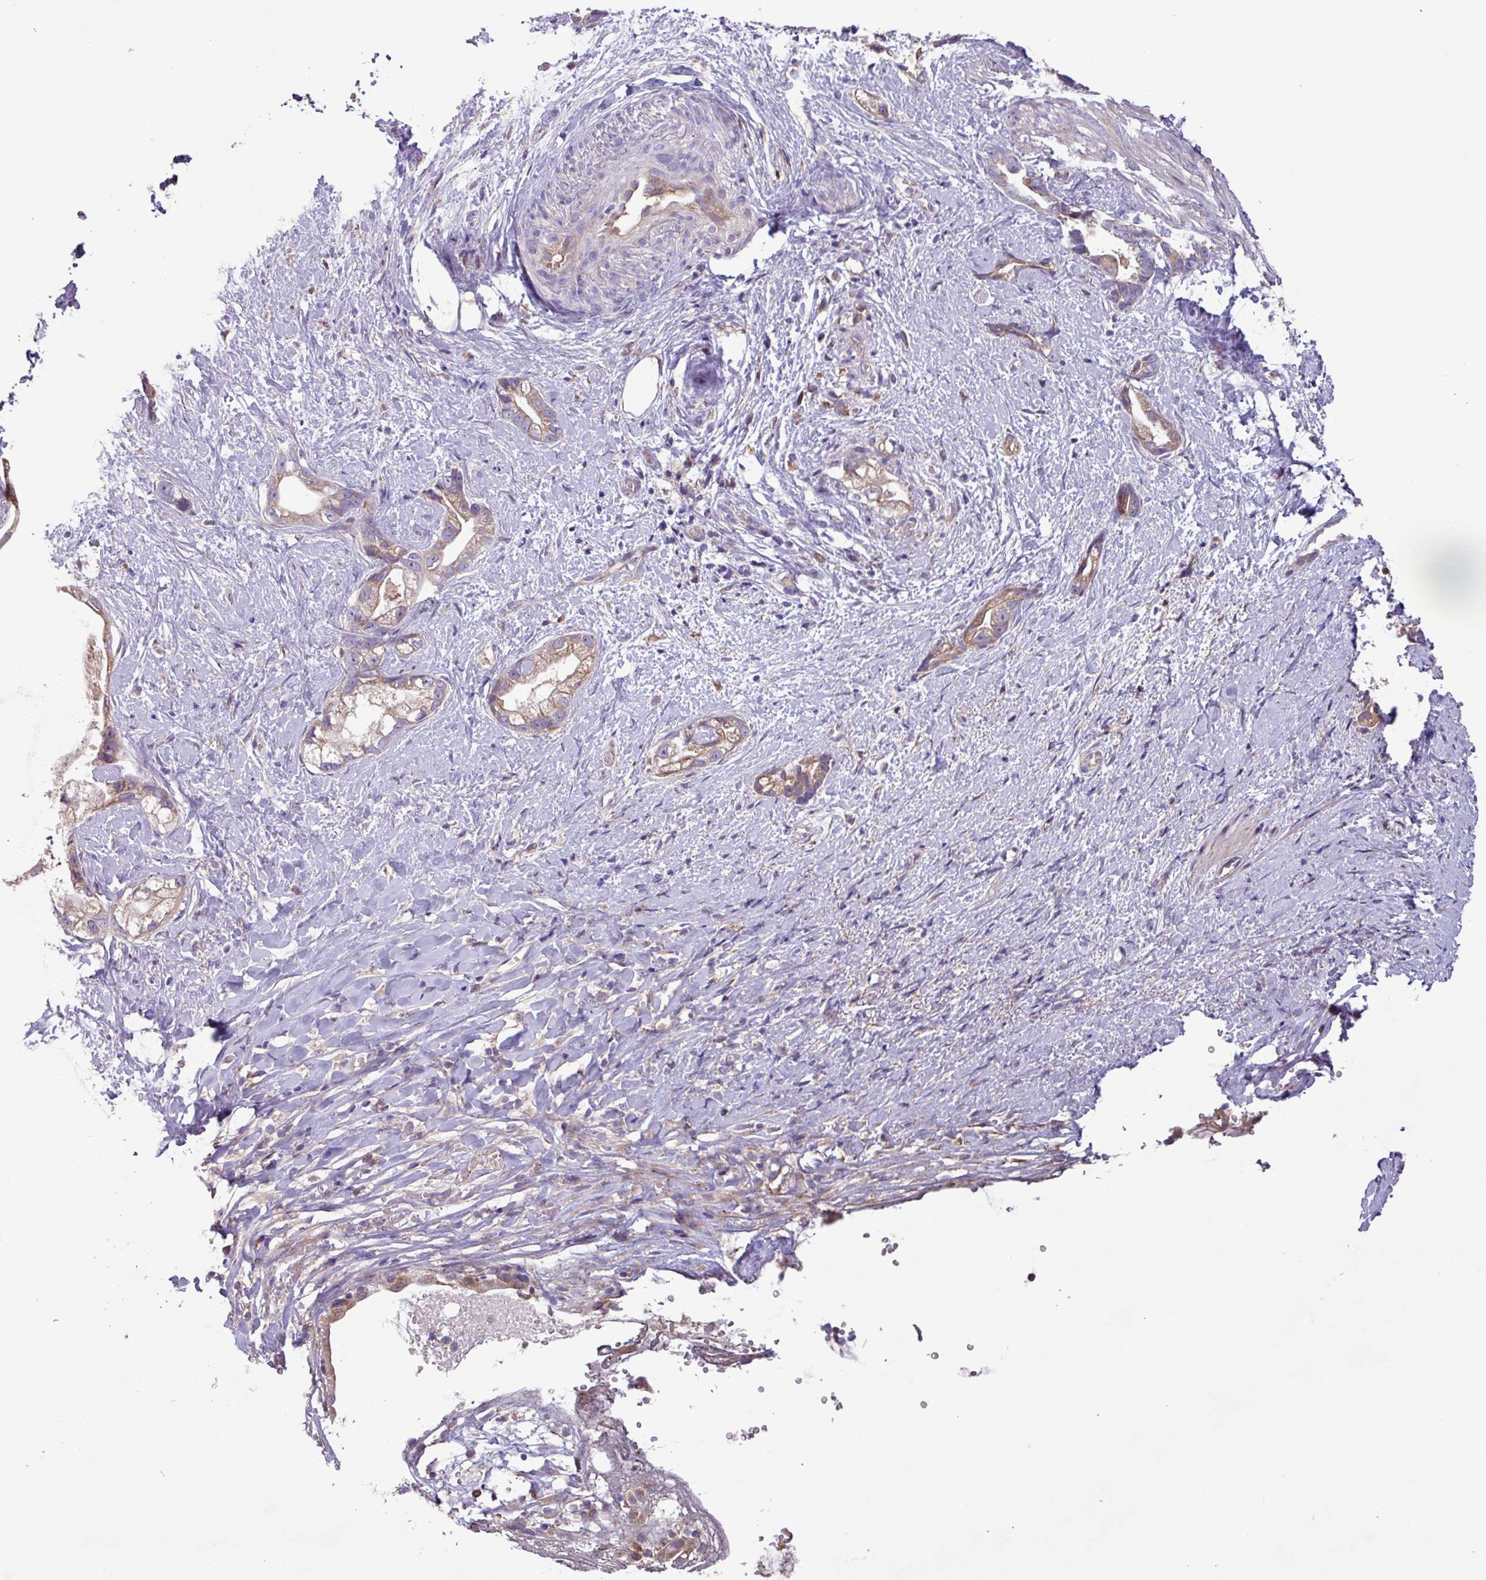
{"staining": {"intensity": "moderate", "quantity": ">75%", "location": "cytoplasmic/membranous"}, "tissue": "stomach cancer", "cell_type": "Tumor cells", "image_type": "cancer", "snomed": [{"axis": "morphology", "description": "Adenocarcinoma, NOS"}, {"axis": "topography", "description": "Stomach"}], "caption": "Immunohistochemistry of stomach cancer shows medium levels of moderate cytoplasmic/membranous staining in approximately >75% of tumor cells. The staining is performed using DAB brown chromogen to label protein expression. The nuclei are counter-stained blue using hematoxylin.", "gene": "PTPRQ", "patient": {"sex": "male", "age": 55}}